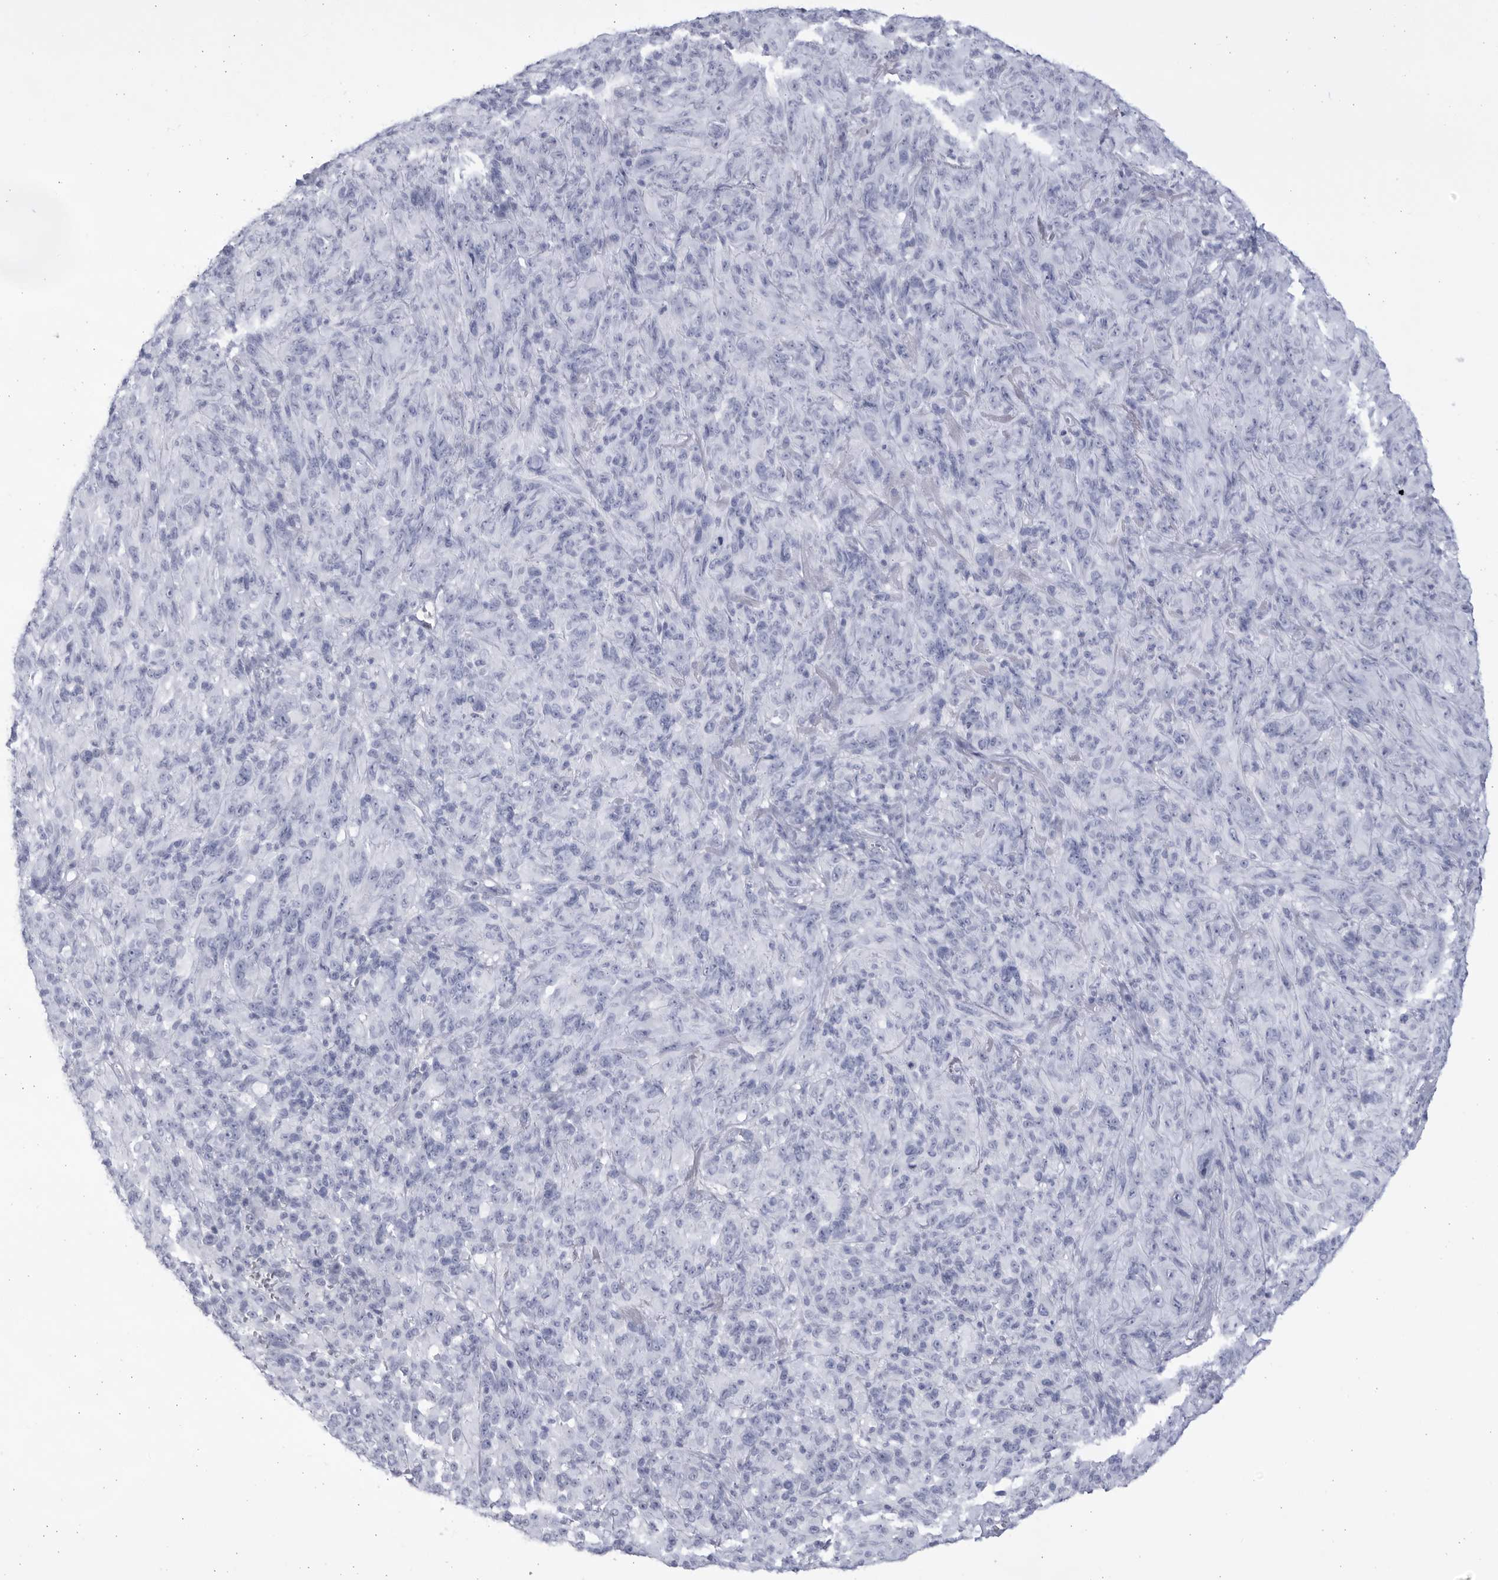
{"staining": {"intensity": "negative", "quantity": "none", "location": "none"}, "tissue": "melanoma", "cell_type": "Tumor cells", "image_type": "cancer", "snomed": [{"axis": "morphology", "description": "Malignant melanoma, NOS"}, {"axis": "topography", "description": "Skin of head"}], "caption": "Tumor cells show no significant staining in melanoma. Nuclei are stained in blue.", "gene": "CCDC181", "patient": {"sex": "male", "age": 96}}